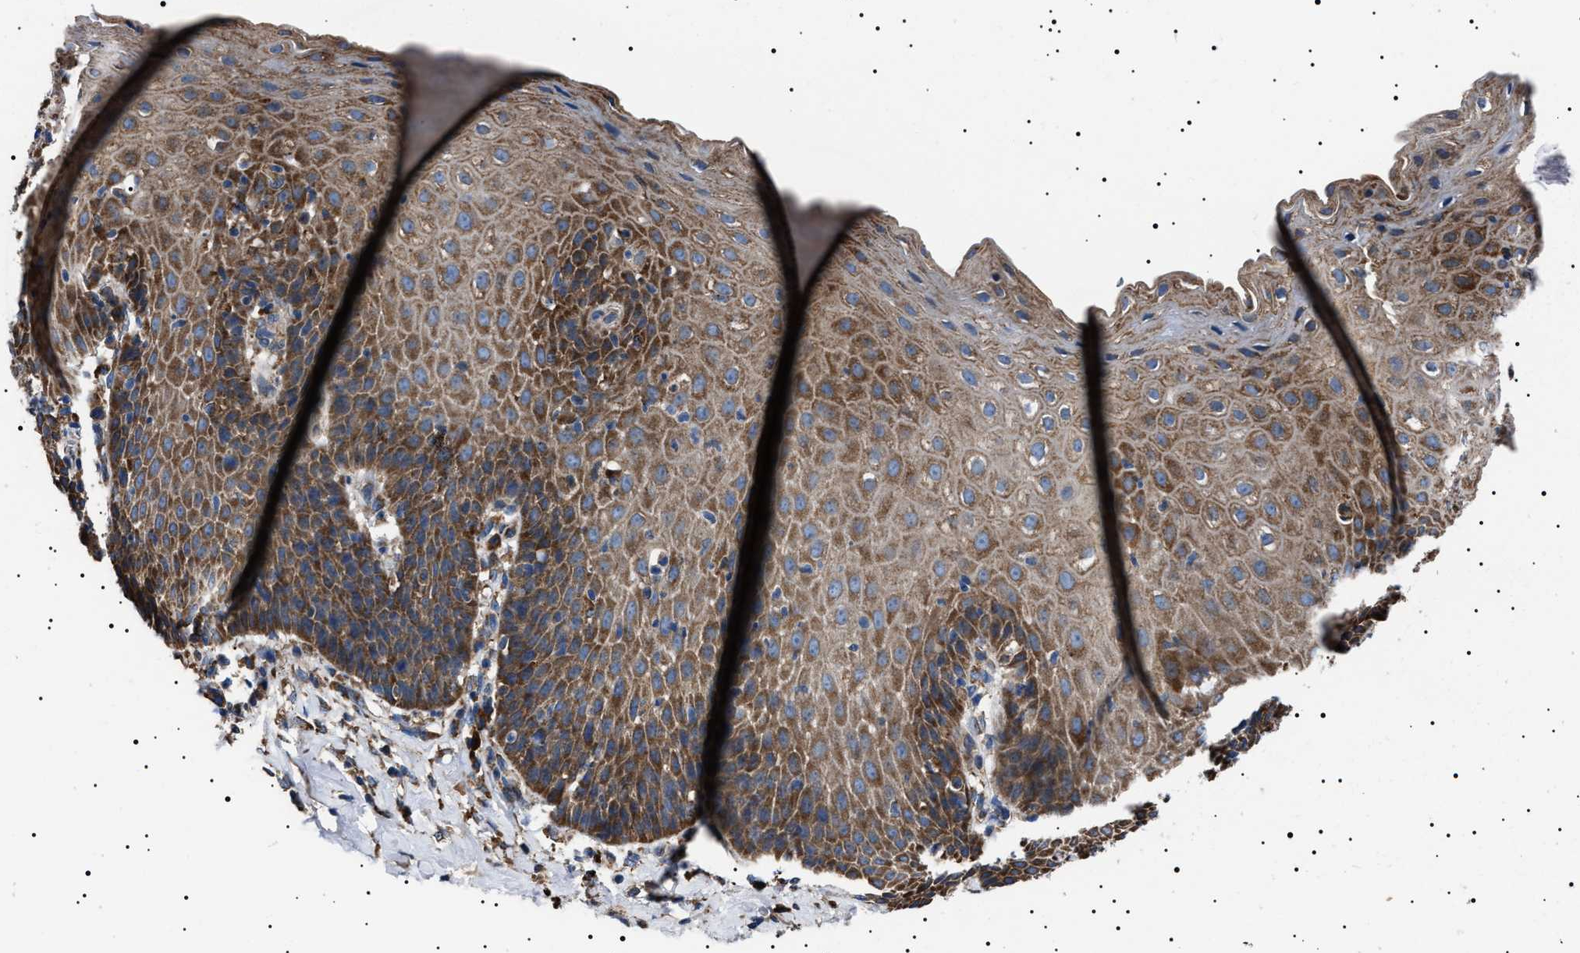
{"staining": {"intensity": "moderate", "quantity": ">75%", "location": "cytoplasmic/membranous"}, "tissue": "esophagus", "cell_type": "Squamous epithelial cells", "image_type": "normal", "snomed": [{"axis": "morphology", "description": "Normal tissue, NOS"}, {"axis": "topography", "description": "Esophagus"}], "caption": "Immunohistochemistry (IHC) of unremarkable esophagus demonstrates medium levels of moderate cytoplasmic/membranous expression in approximately >75% of squamous epithelial cells.", "gene": "TOP1MT", "patient": {"sex": "female", "age": 61}}